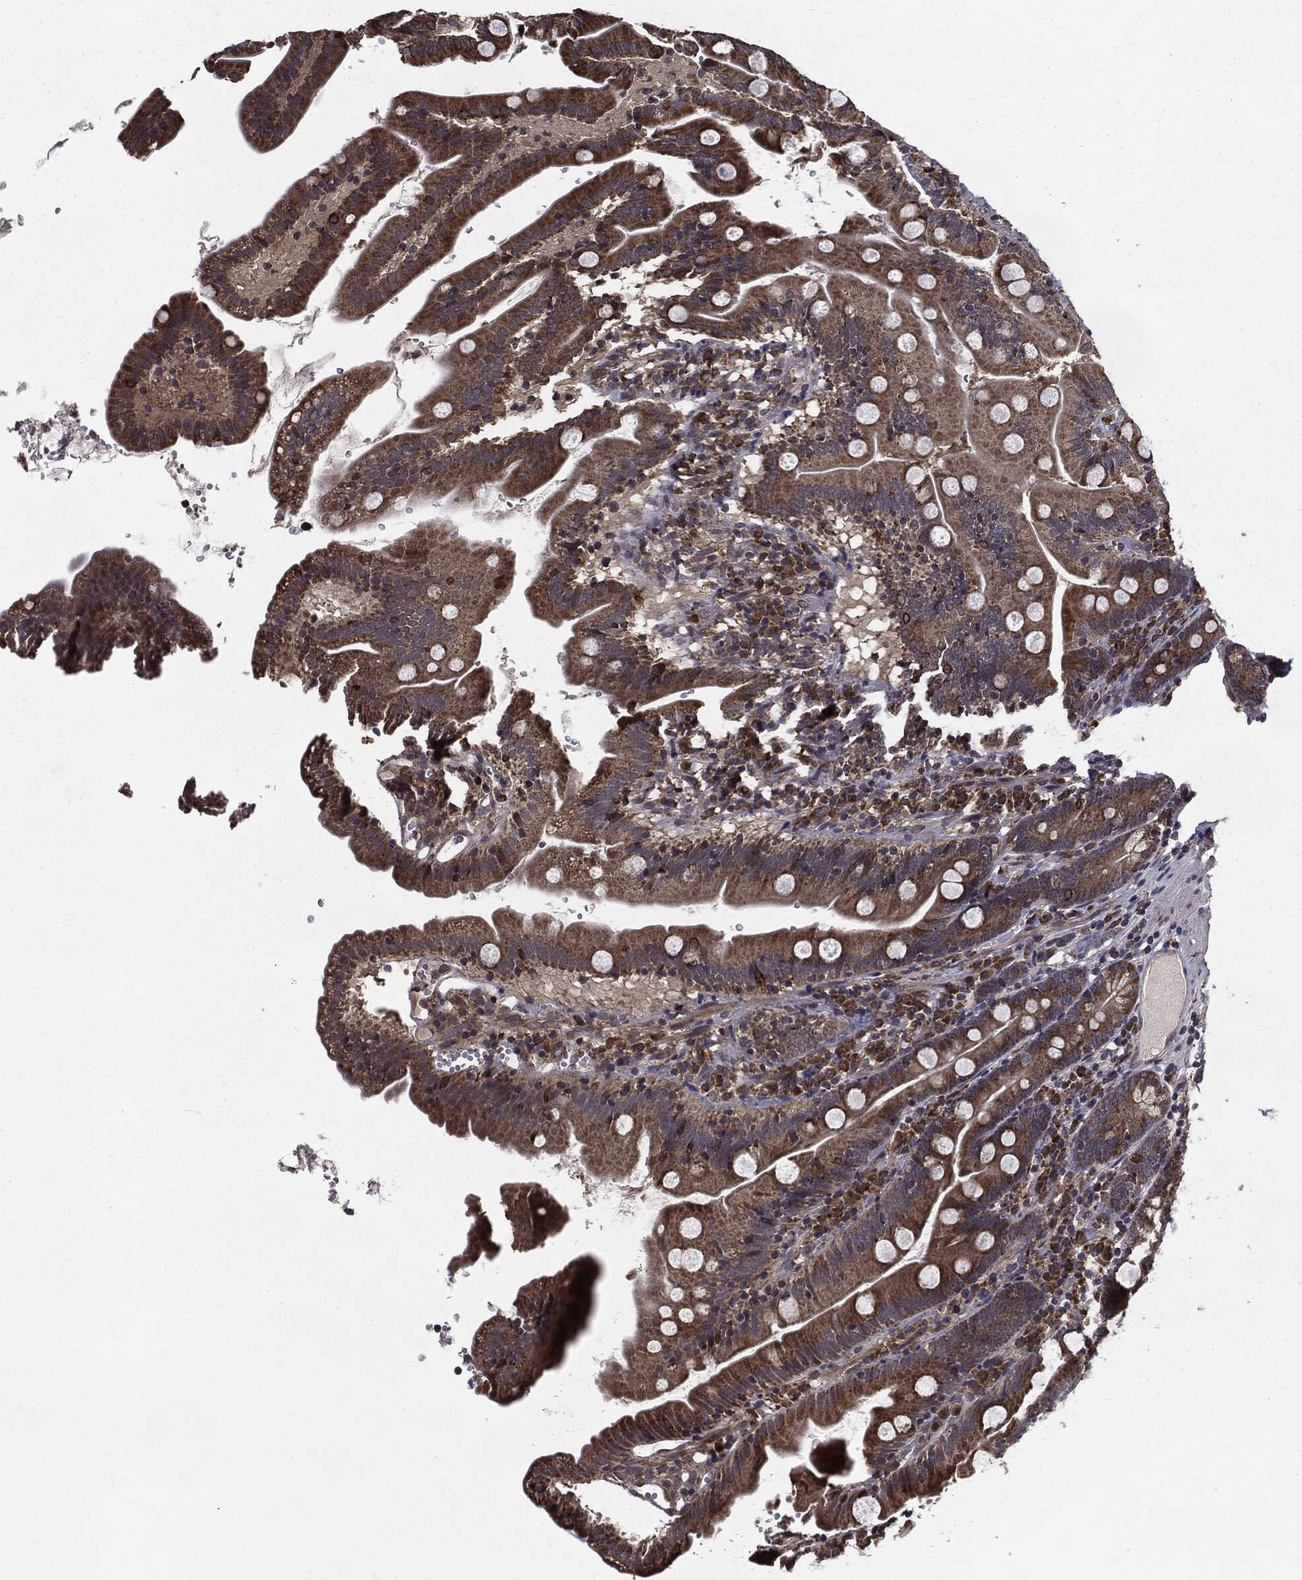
{"staining": {"intensity": "strong", "quantity": "25%-75%", "location": "cytoplasmic/membranous"}, "tissue": "duodenum", "cell_type": "Glandular cells", "image_type": "normal", "snomed": [{"axis": "morphology", "description": "Normal tissue, NOS"}, {"axis": "topography", "description": "Duodenum"}], "caption": "DAB immunohistochemical staining of unremarkable duodenum exhibits strong cytoplasmic/membranous protein expression in approximately 25%-75% of glandular cells.", "gene": "HDAC5", "patient": {"sex": "female", "age": 67}}